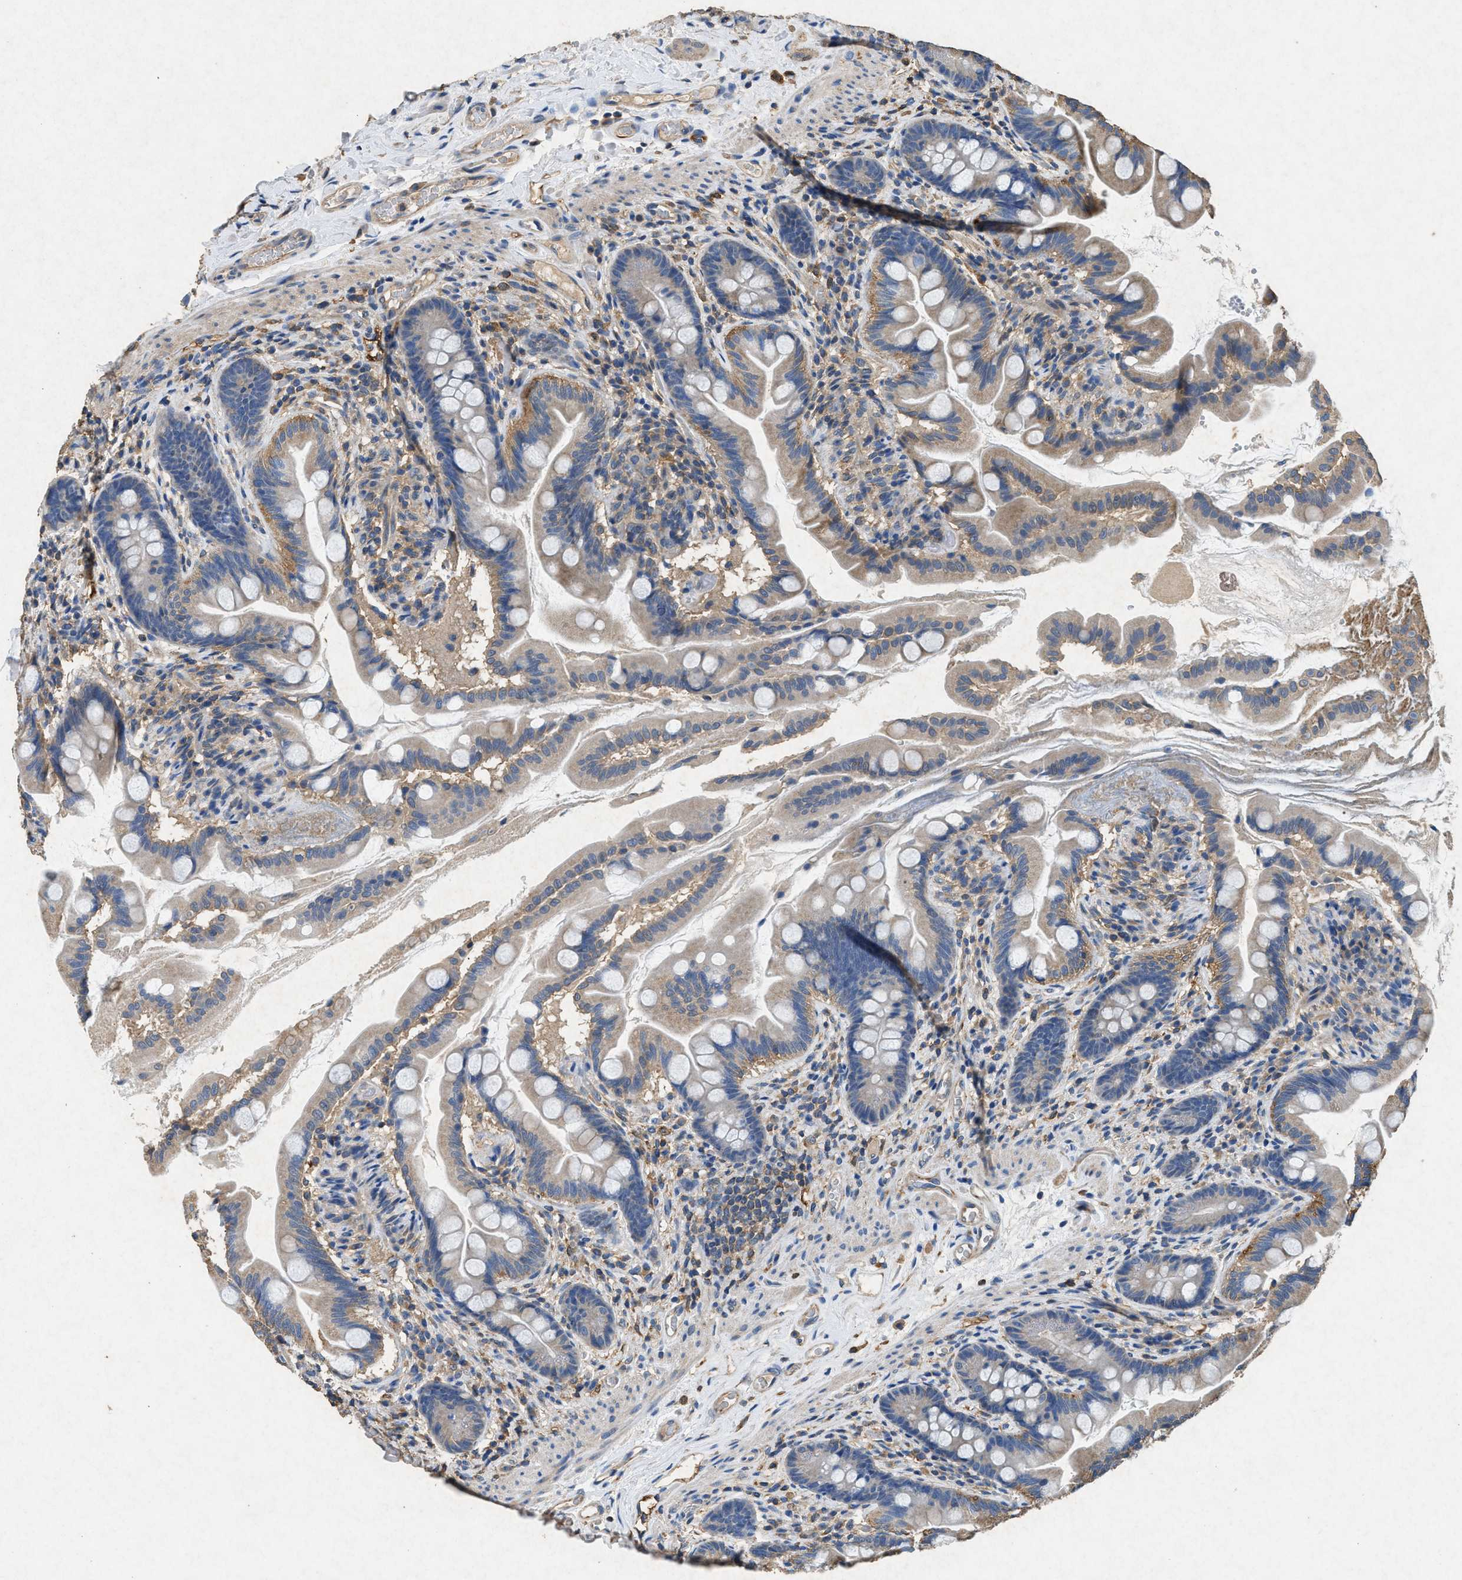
{"staining": {"intensity": "weak", "quantity": ">75%", "location": "cytoplasmic/membranous"}, "tissue": "small intestine", "cell_type": "Glandular cells", "image_type": "normal", "snomed": [{"axis": "morphology", "description": "Normal tissue, NOS"}, {"axis": "topography", "description": "Small intestine"}], "caption": "Approximately >75% of glandular cells in unremarkable small intestine show weak cytoplasmic/membranous protein positivity as visualized by brown immunohistochemical staining.", "gene": "CDK15", "patient": {"sex": "female", "age": 56}}